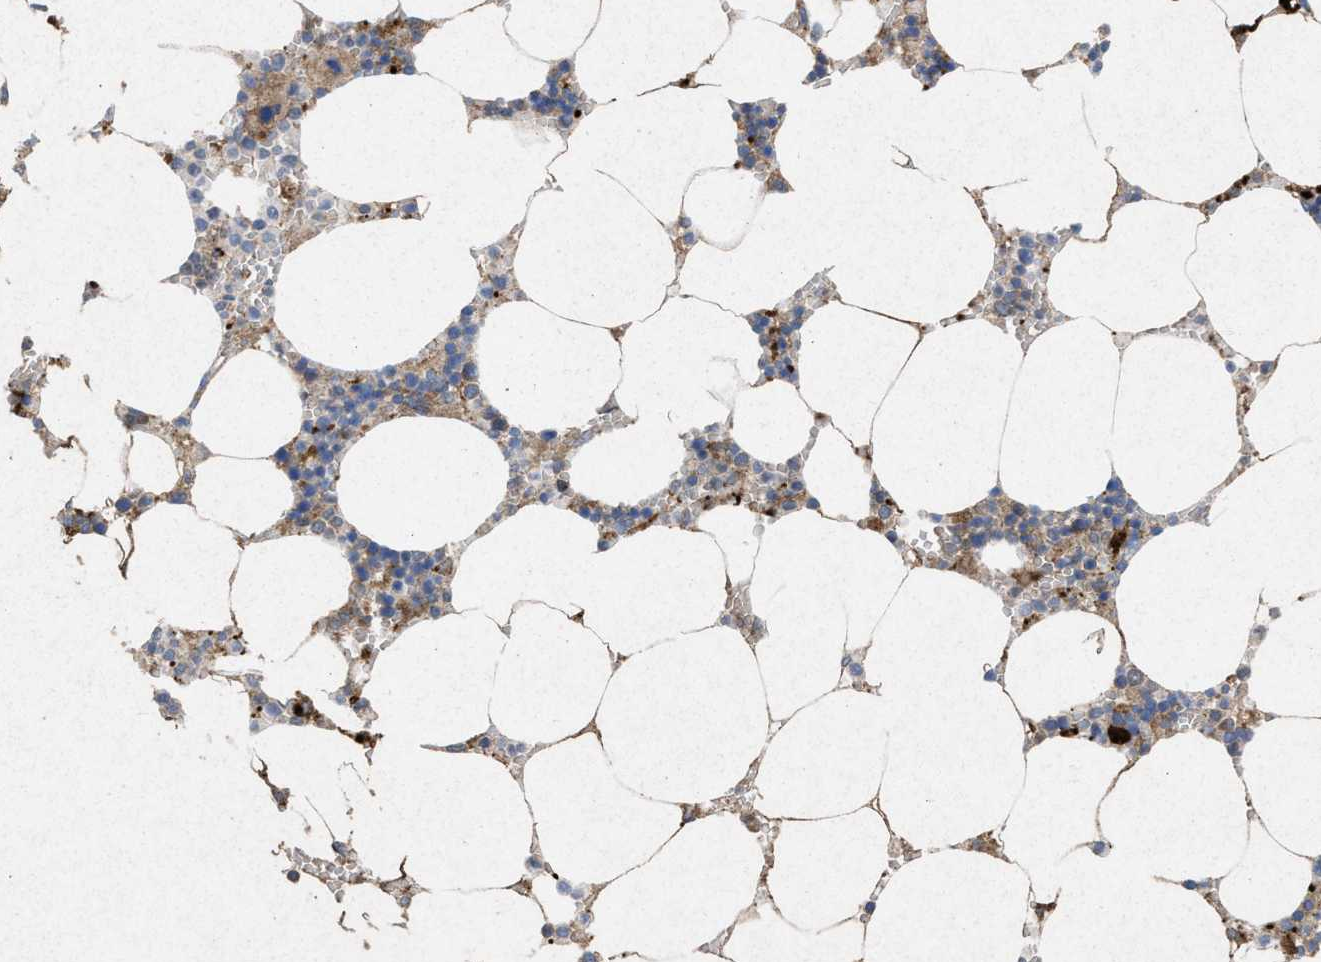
{"staining": {"intensity": "moderate", "quantity": "25%-75%", "location": "cytoplasmic/membranous"}, "tissue": "bone marrow", "cell_type": "Hematopoietic cells", "image_type": "normal", "snomed": [{"axis": "morphology", "description": "Normal tissue, NOS"}, {"axis": "topography", "description": "Bone marrow"}], "caption": "Immunohistochemical staining of unremarkable bone marrow exhibits moderate cytoplasmic/membranous protein staining in about 25%-75% of hematopoietic cells.", "gene": "MSI2", "patient": {"sex": "male", "age": 70}}